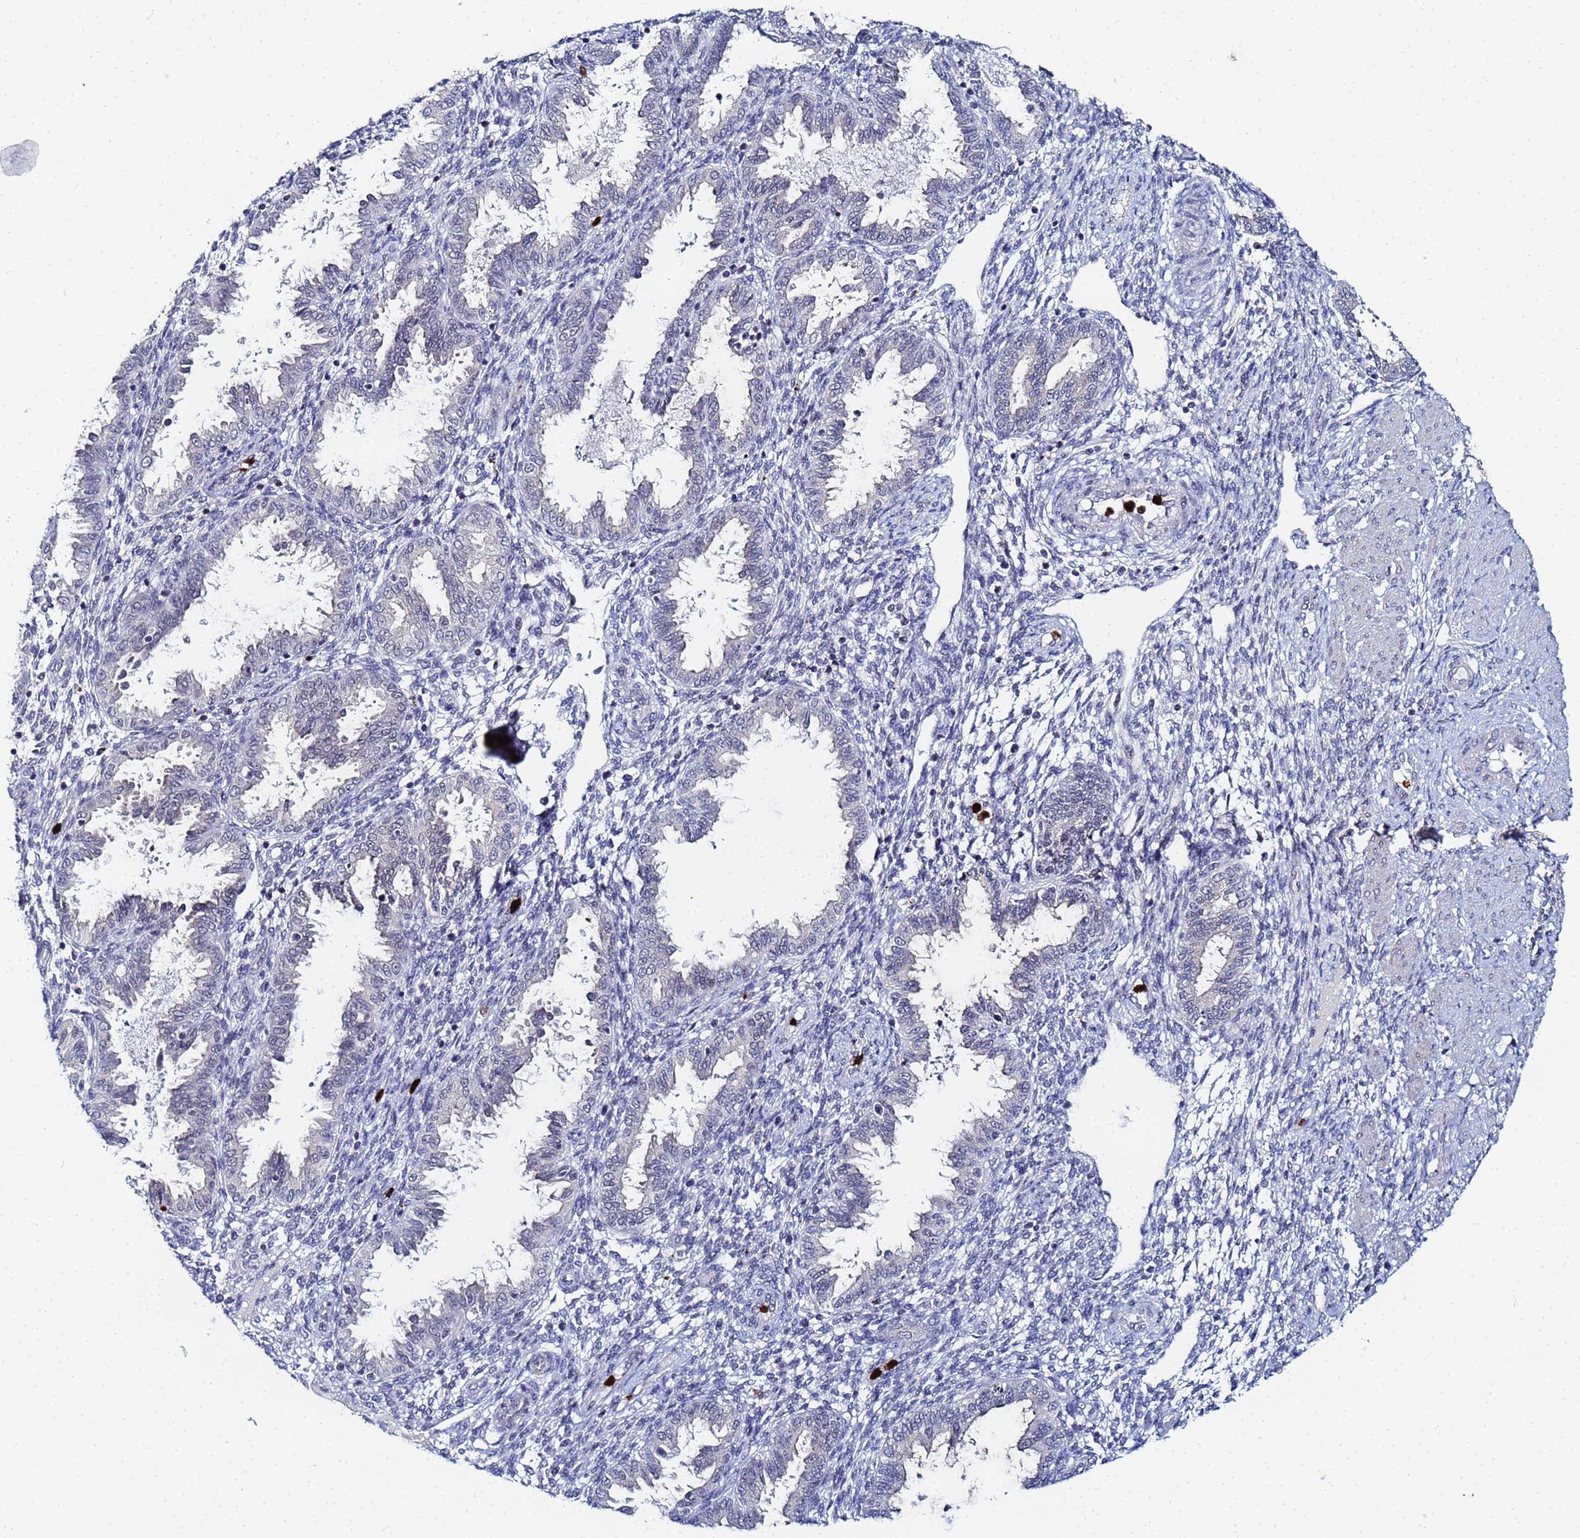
{"staining": {"intensity": "negative", "quantity": "none", "location": "none"}, "tissue": "endometrium", "cell_type": "Cells in endometrial stroma", "image_type": "normal", "snomed": [{"axis": "morphology", "description": "Normal tissue, NOS"}, {"axis": "topography", "description": "Endometrium"}], "caption": "High power microscopy histopathology image of an IHC image of normal endometrium, revealing no significant staining in cells in endometrial stroma.", "gene": "MTCL1", "patient": {"sex": "female", "age": 33}}